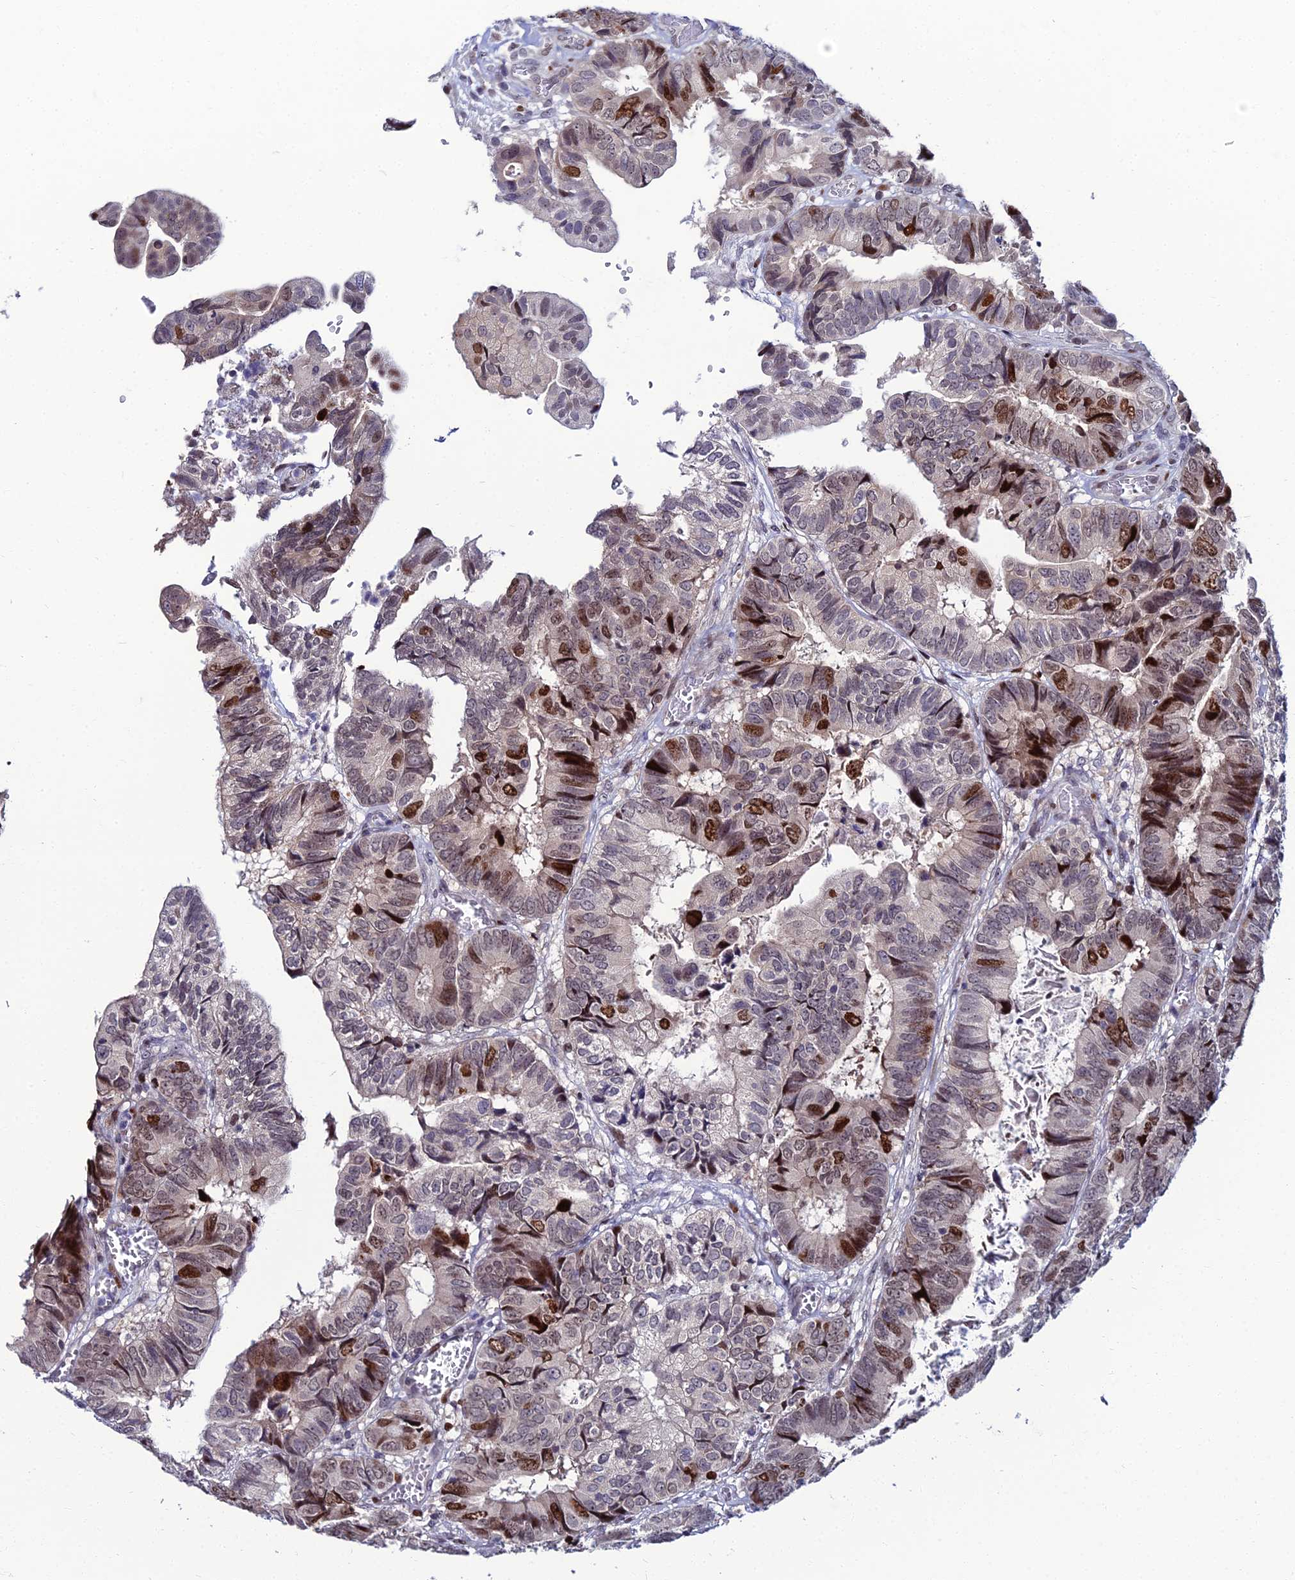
{"staining": {"intensity": "strong", "quantity": "<25%", "location": "nuclear"}, "tissue": "colorectal cancer", "cell_type": "Tumor cells", "image_type": "cancer", "snomed": [{"axis": "morphology", "description": "Adenocarcinoma, NOS"}, {"axis": "topography", "description": "Colon"}], "caption": "Colorectal cancer (adenocarcinoma) stained with a protein marker displays strong staining in tumor cells.", "gene": "TAF9B", "patient": {"sex": "male", "age": 85}}